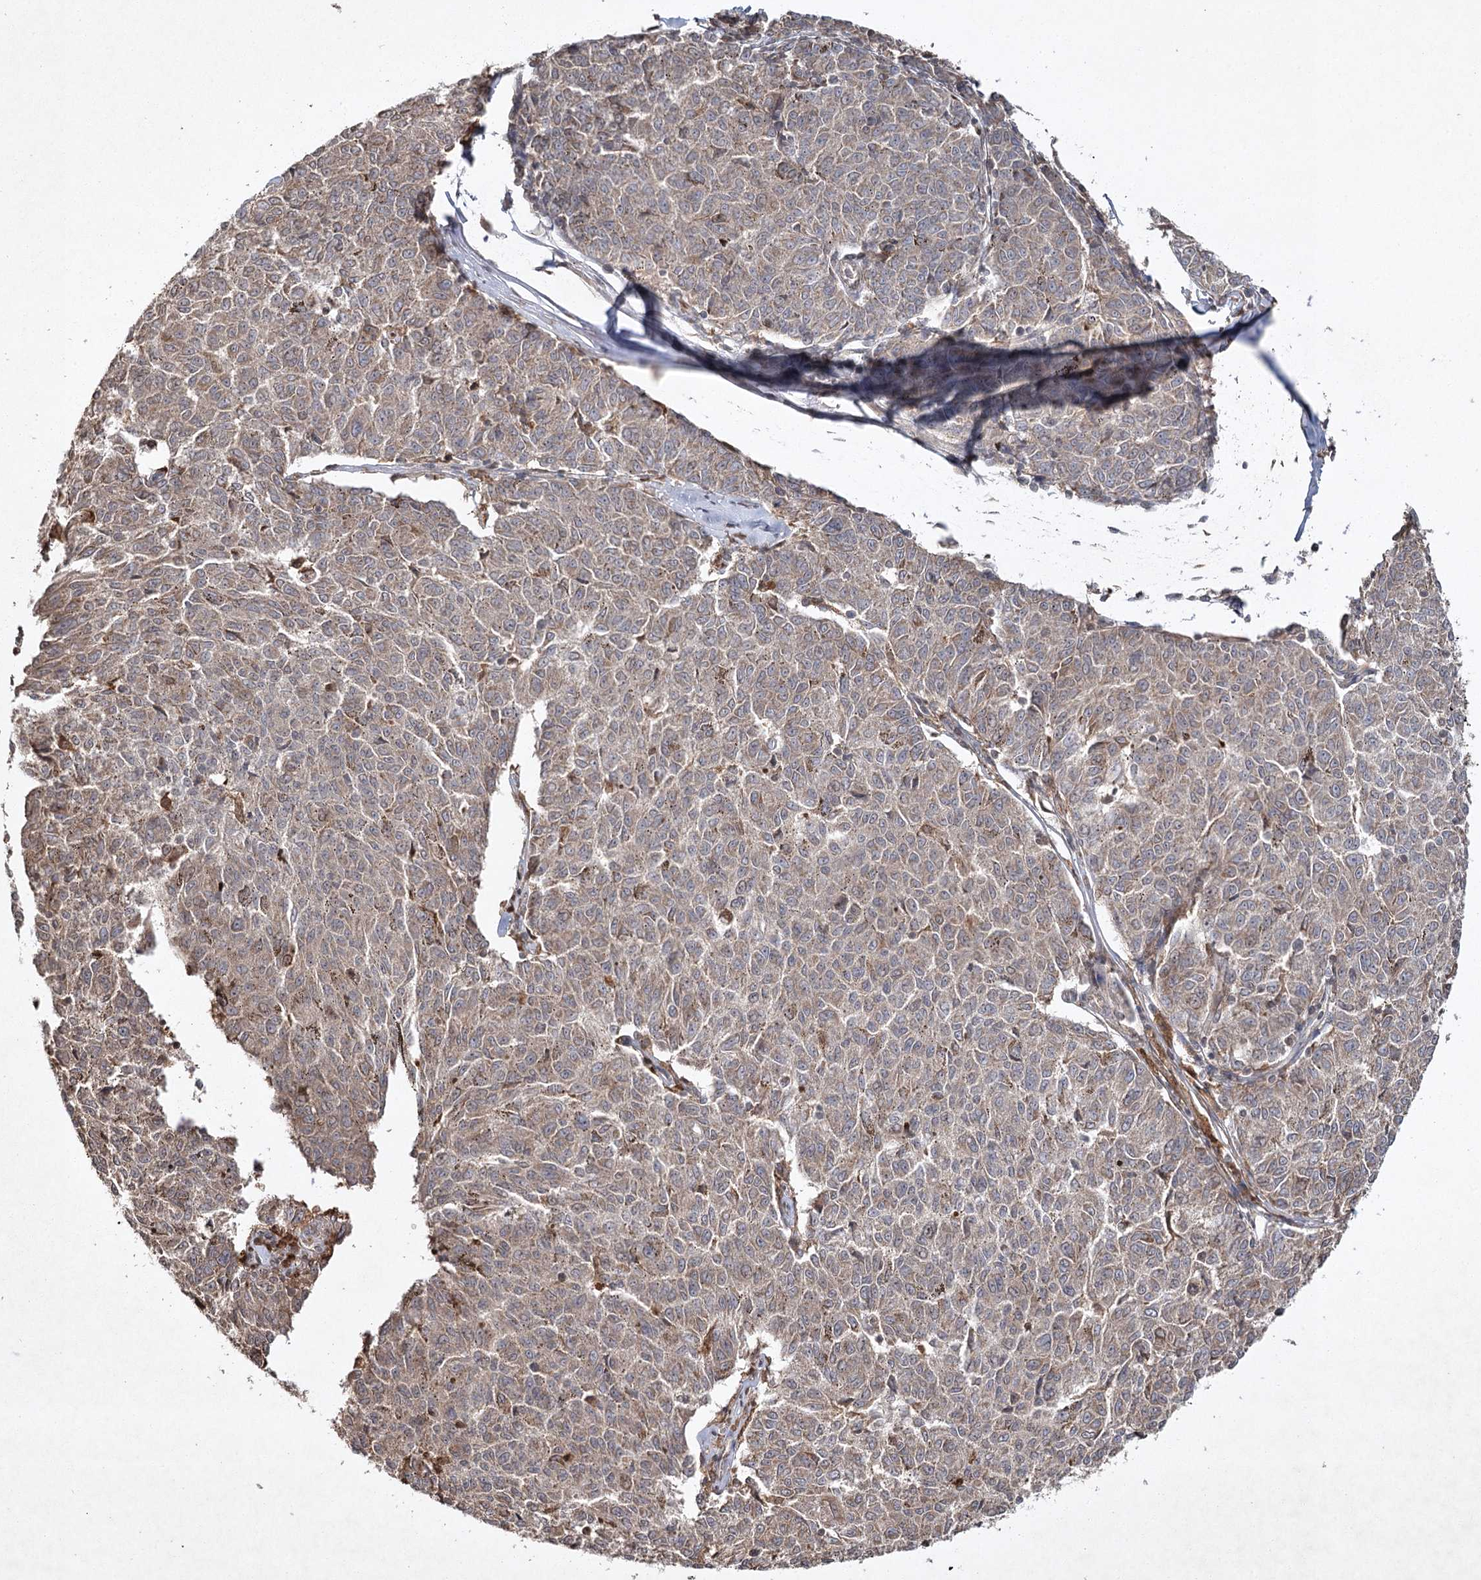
{"staining": {"intensity": "weak", "quantity": "25%-75%", "location": "cytoplasmic/membranous"}, "tissue": "melanoma", "cell_type": "Tumor cells", "image_type": "cancer", "snomed": [{"axis": "morphology", "description": "Malignant melanoma, NOS"}, {"axis": "topography", "description": "Skin"}], "caption": "Protein staining reveals weak cytoplasmic/membranous expression in approximately 25%-75% of tumor cells in melanoma.", "gene": "CYP2B6", "patient": {"sex": "female", "age": 72}}